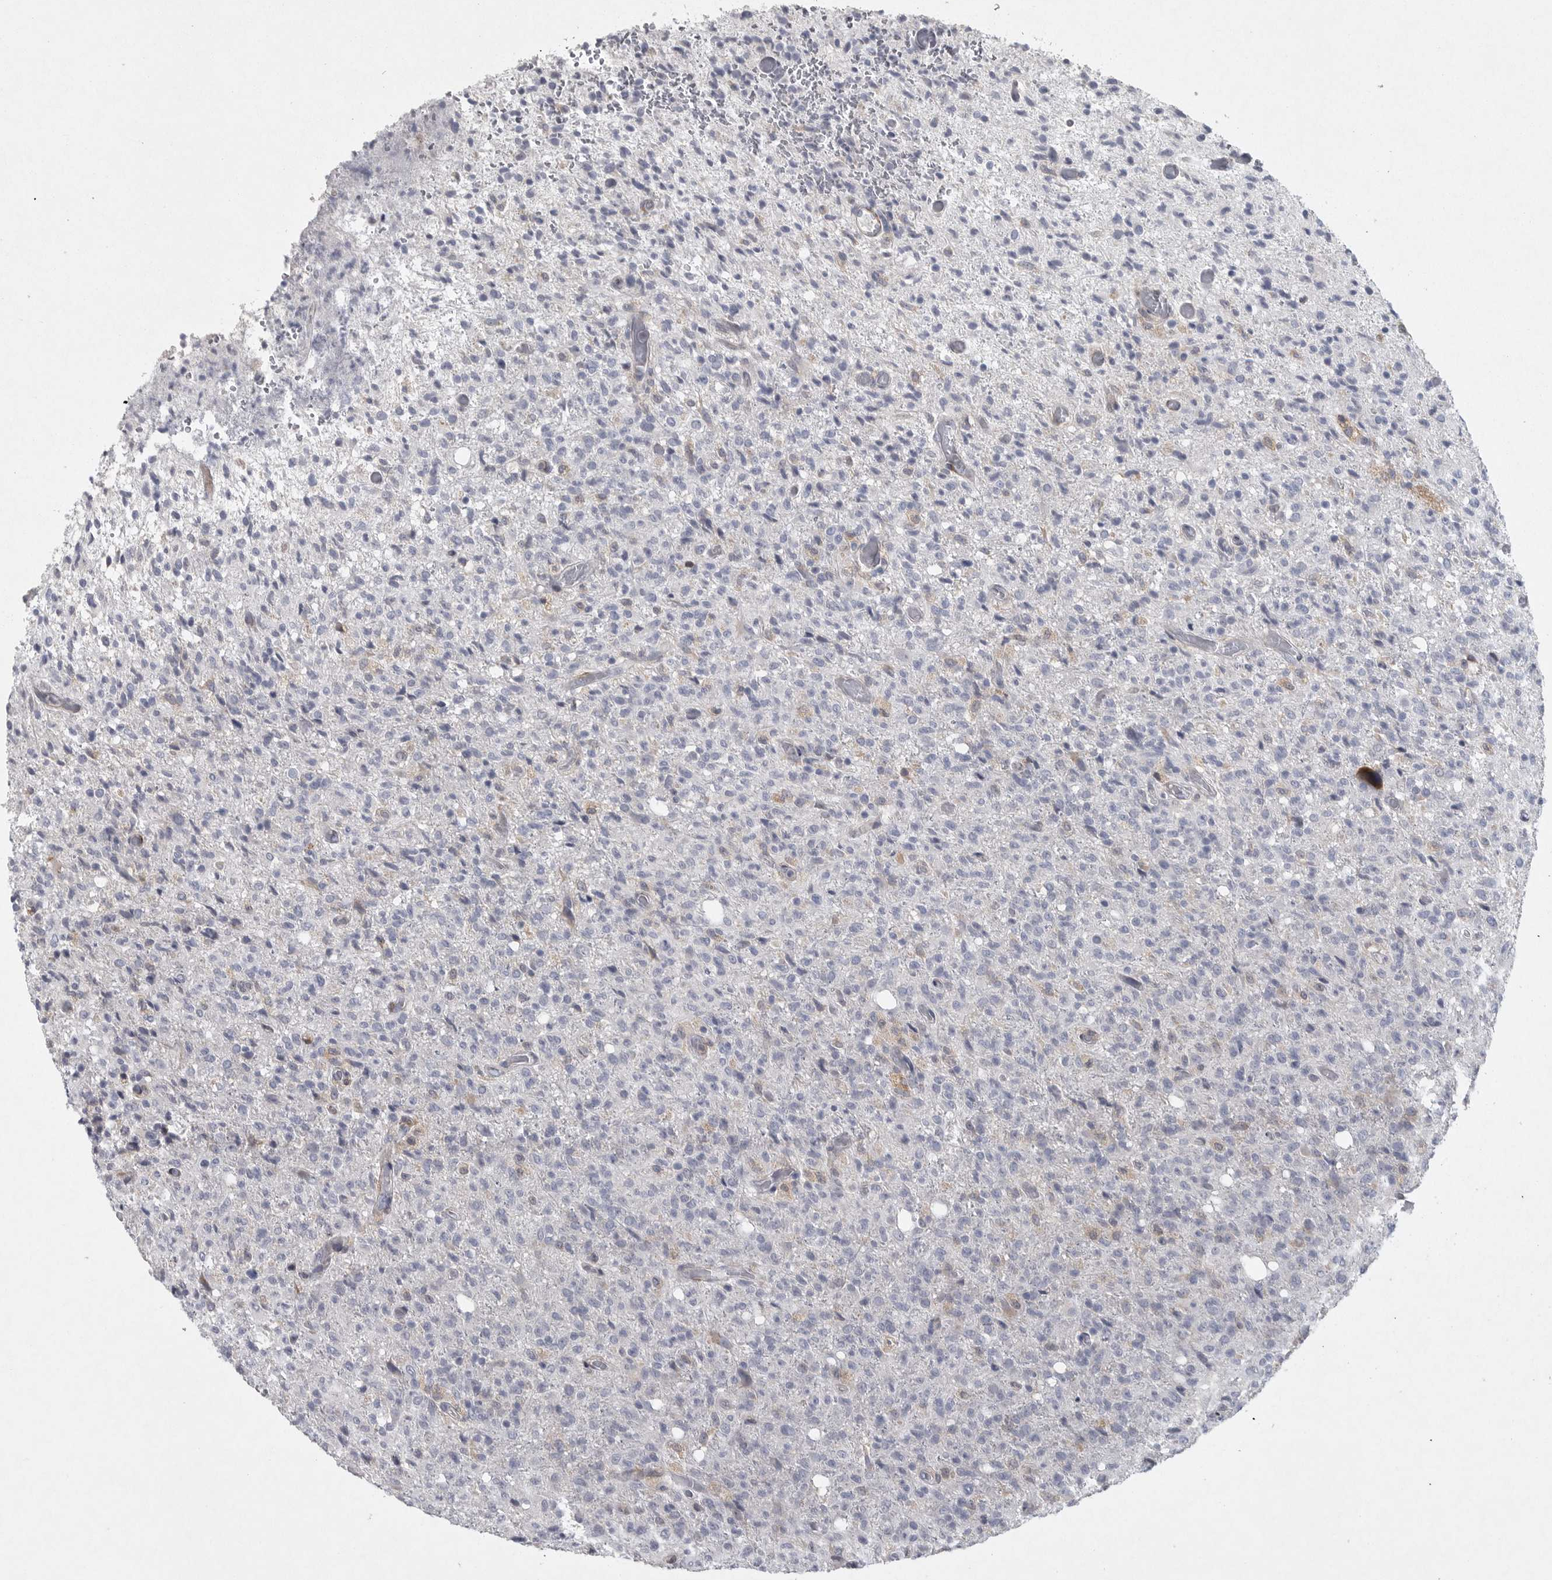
{"staining": {"intensity": "negative", "quantity": "none", "location": "none"}, "tissue": "glioma", "cell_type": "Tumor cells", "image_type": "cancer", "snomed": [{"axis": "morphology", "description": "Glioma, malignant, High grade"}, {"axis": "topography", "description": "Brain"}], "caption": "An IHC micrograph of malignant glioma (high-grade) is shown. There is no staining in tumor cells of malignant glioma (high-grade). Brightfield microscopy of immunohistochemistry (IHC) stained with DAB (3,3'-diaminobenzidine) (brown) and hematoxylin (blue), captured at high magnification.", "gene": "MINPP1", "patient": {"sex": "female", "age": 57}}